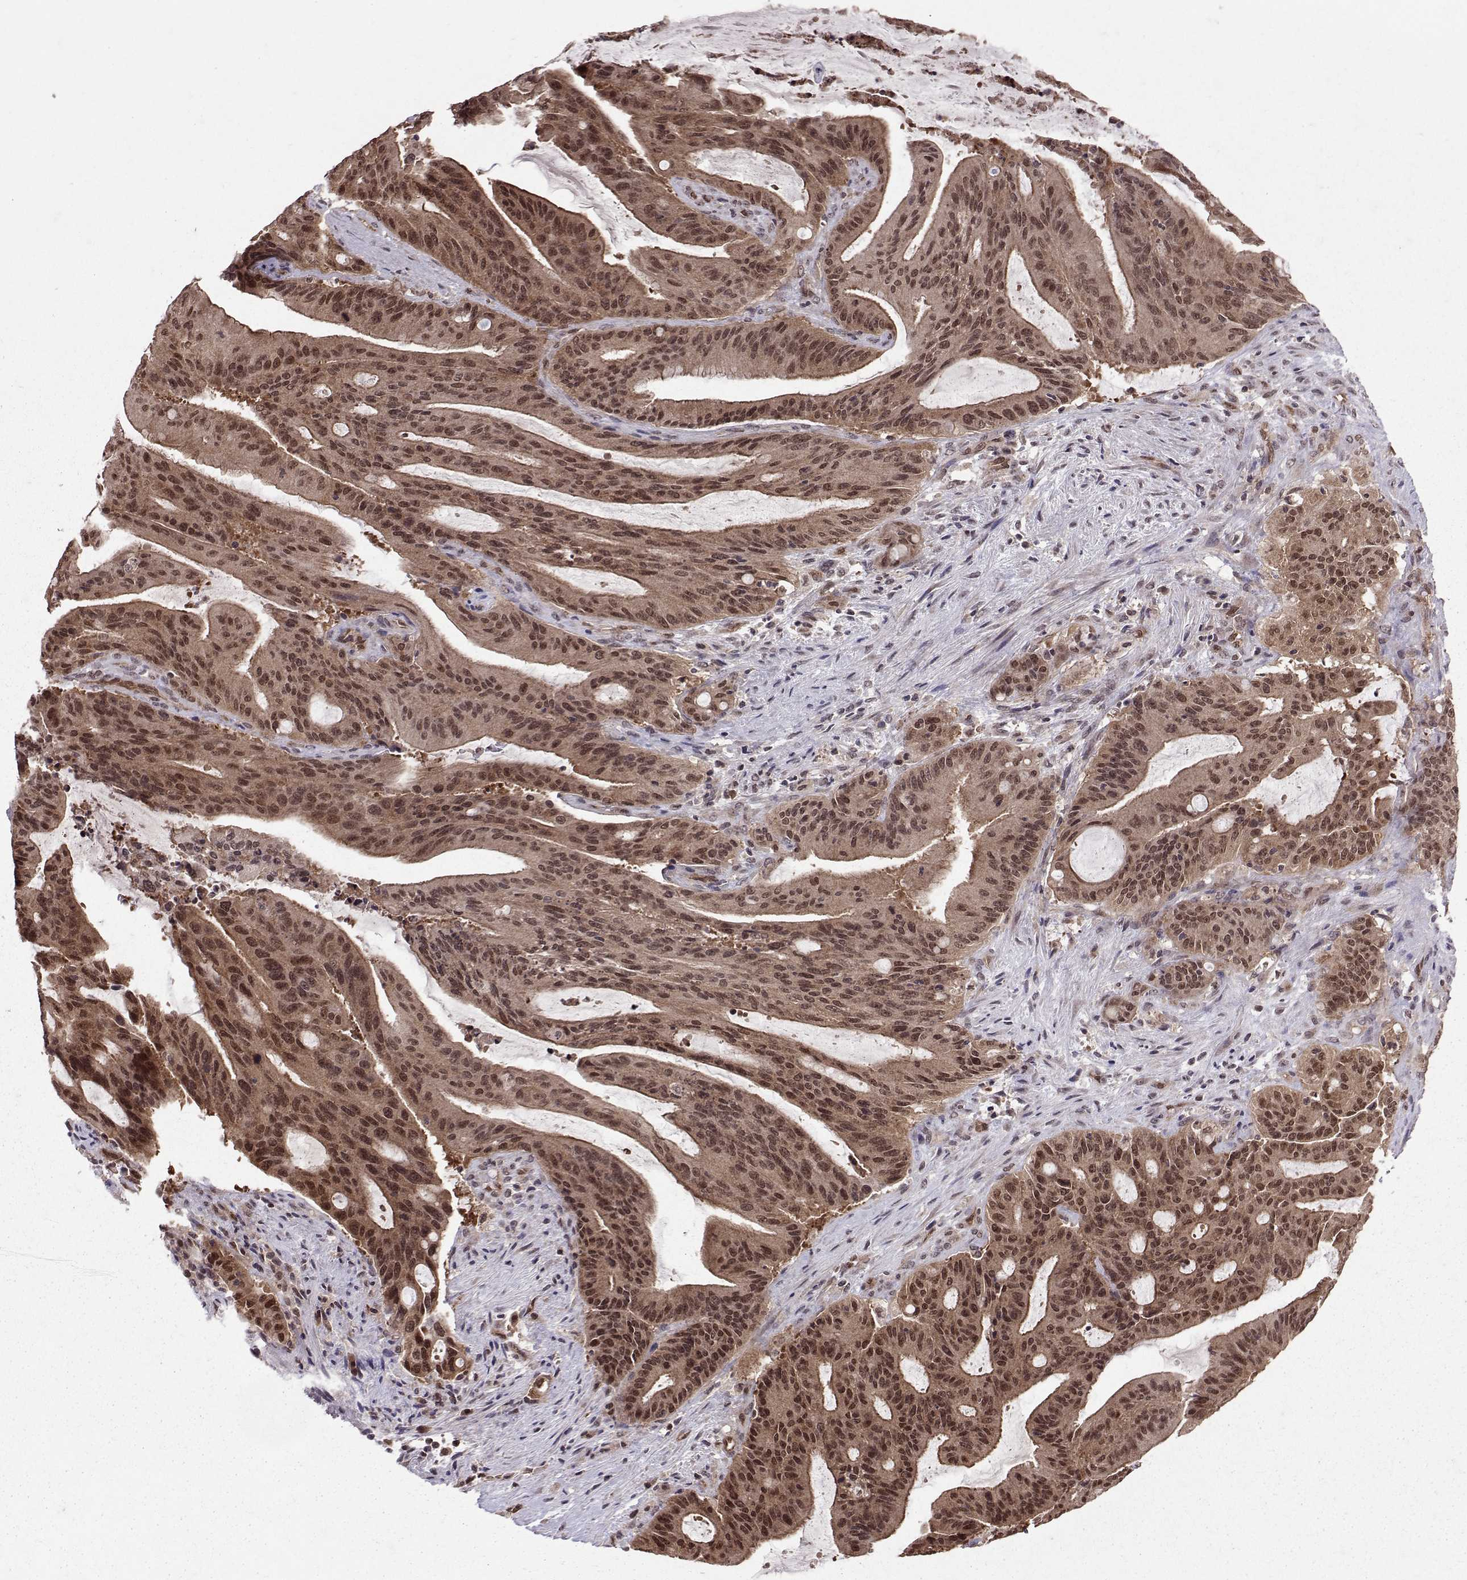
{"staining": {"intensity": "moderate", "quantity": ">75%", "location": "cytoplasmic/membranous,nuclear"}, "tissue": "liver cancer", "cell_type": "Tumor cells", "image_type": "cancer", "snomed": [{"axis": "morphology", "description": "Cholangiocarcinoma"}, {"axis": "topography", "description": "Liver"}], "caption": "Cholangiocarcinoma (liver) tissue exhibits moderate cytoplasmic/membranous and nuclear positivity in about >75% of tumor cells", "gene": "PPP2R2A", "patient": {"sex": "female", "age": 73}}